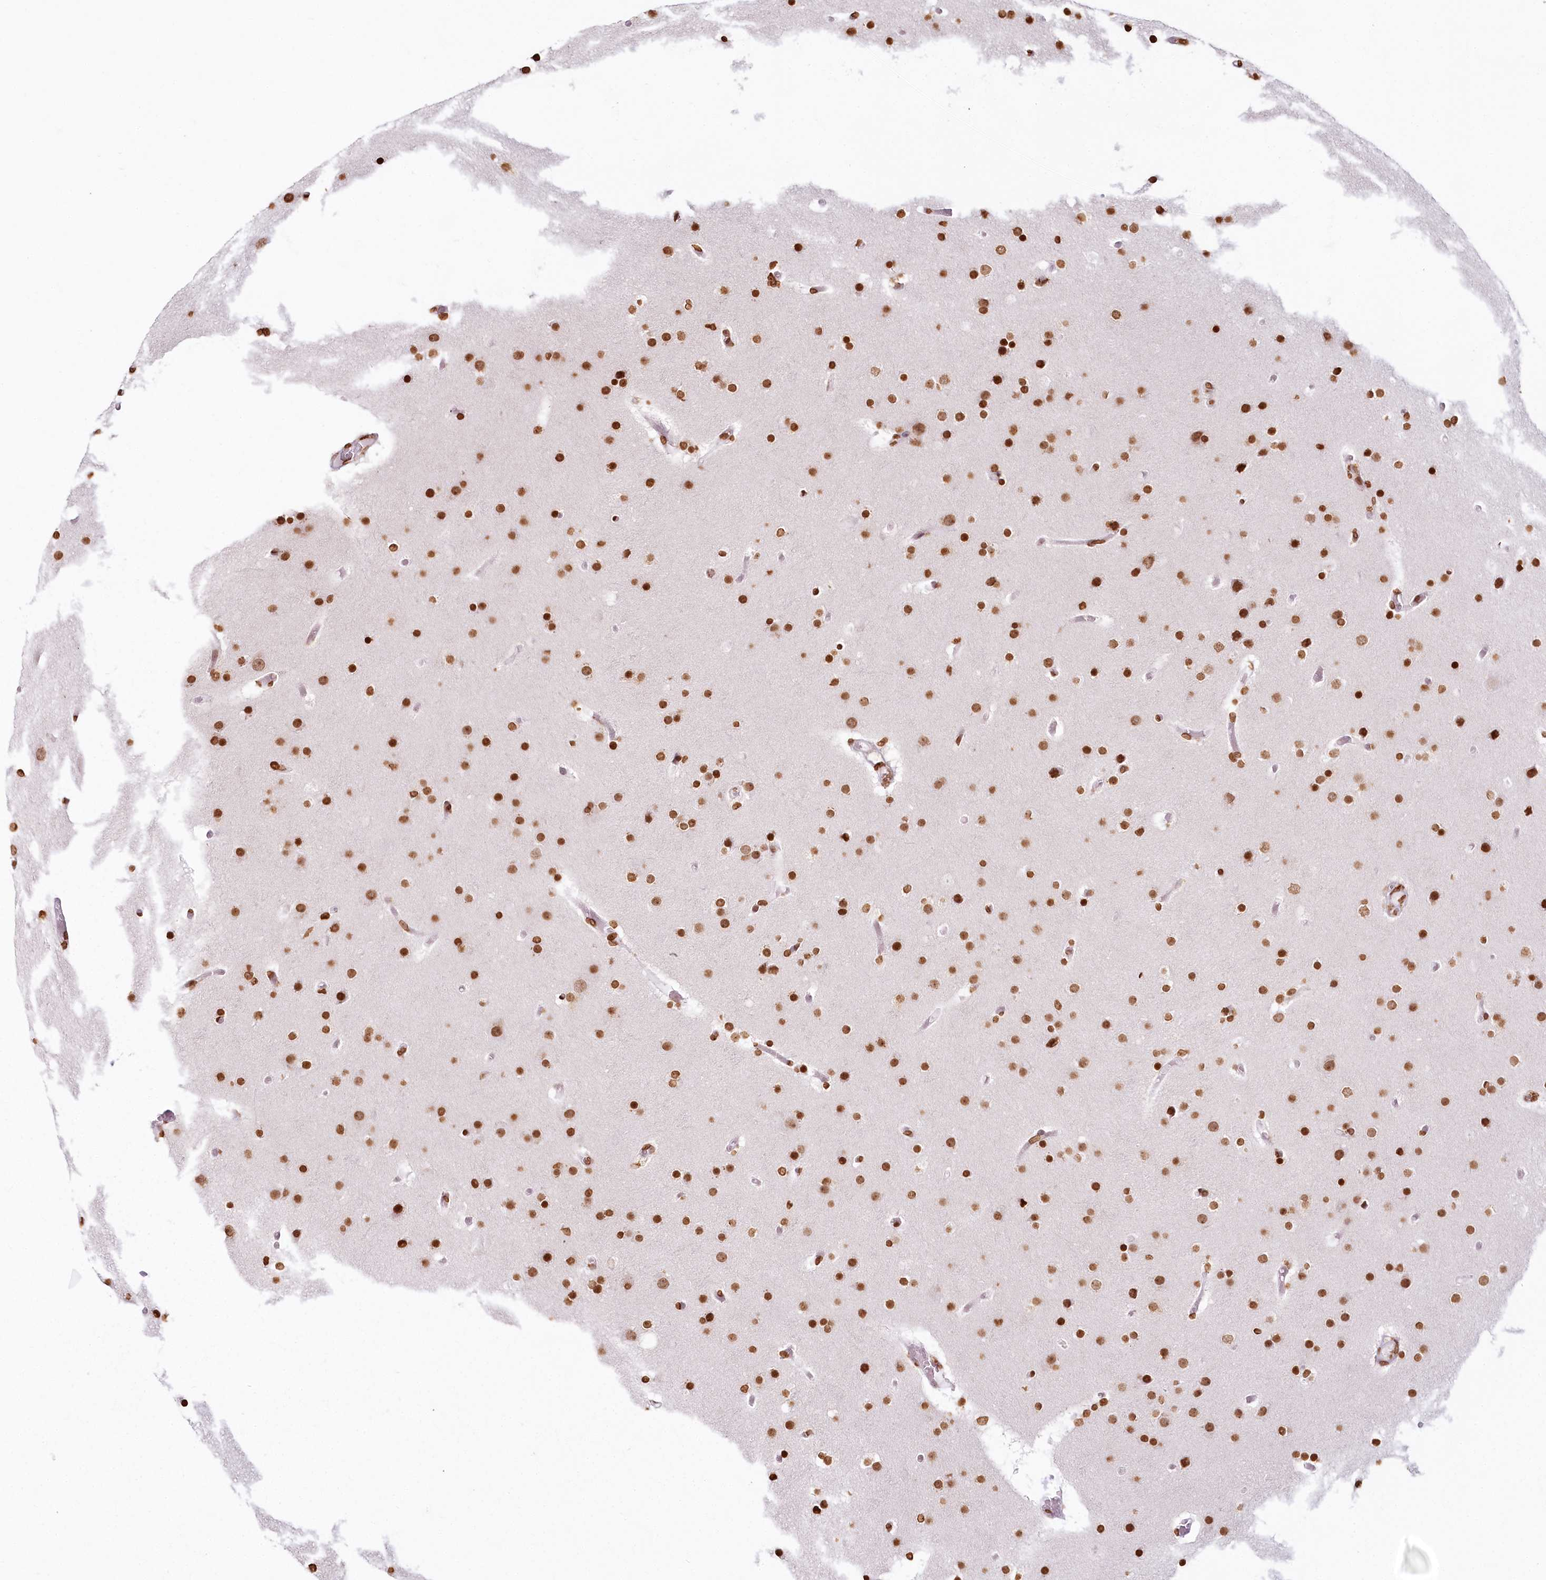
{"staining": {"intensity": "strong", "quantity": ">75%", "location": "nuclear"}, "tissue": "glioma", "cell_type": "Tumor cells", "image_type": "cancer", "snomed": [{"axis": "morphology", "description": "Glioma, malignant, High grade"}, {"axis": "topography", "description": "Cerebral cortex"}], "caption": "Immunohistochemical staining of high-grade glioma (malignant) demonstrates high levels of strong nuclear protein staining in about >75% of tumor cells.", "gene": "FAM13A", "patient": {"sex": "female", "age": 36}}